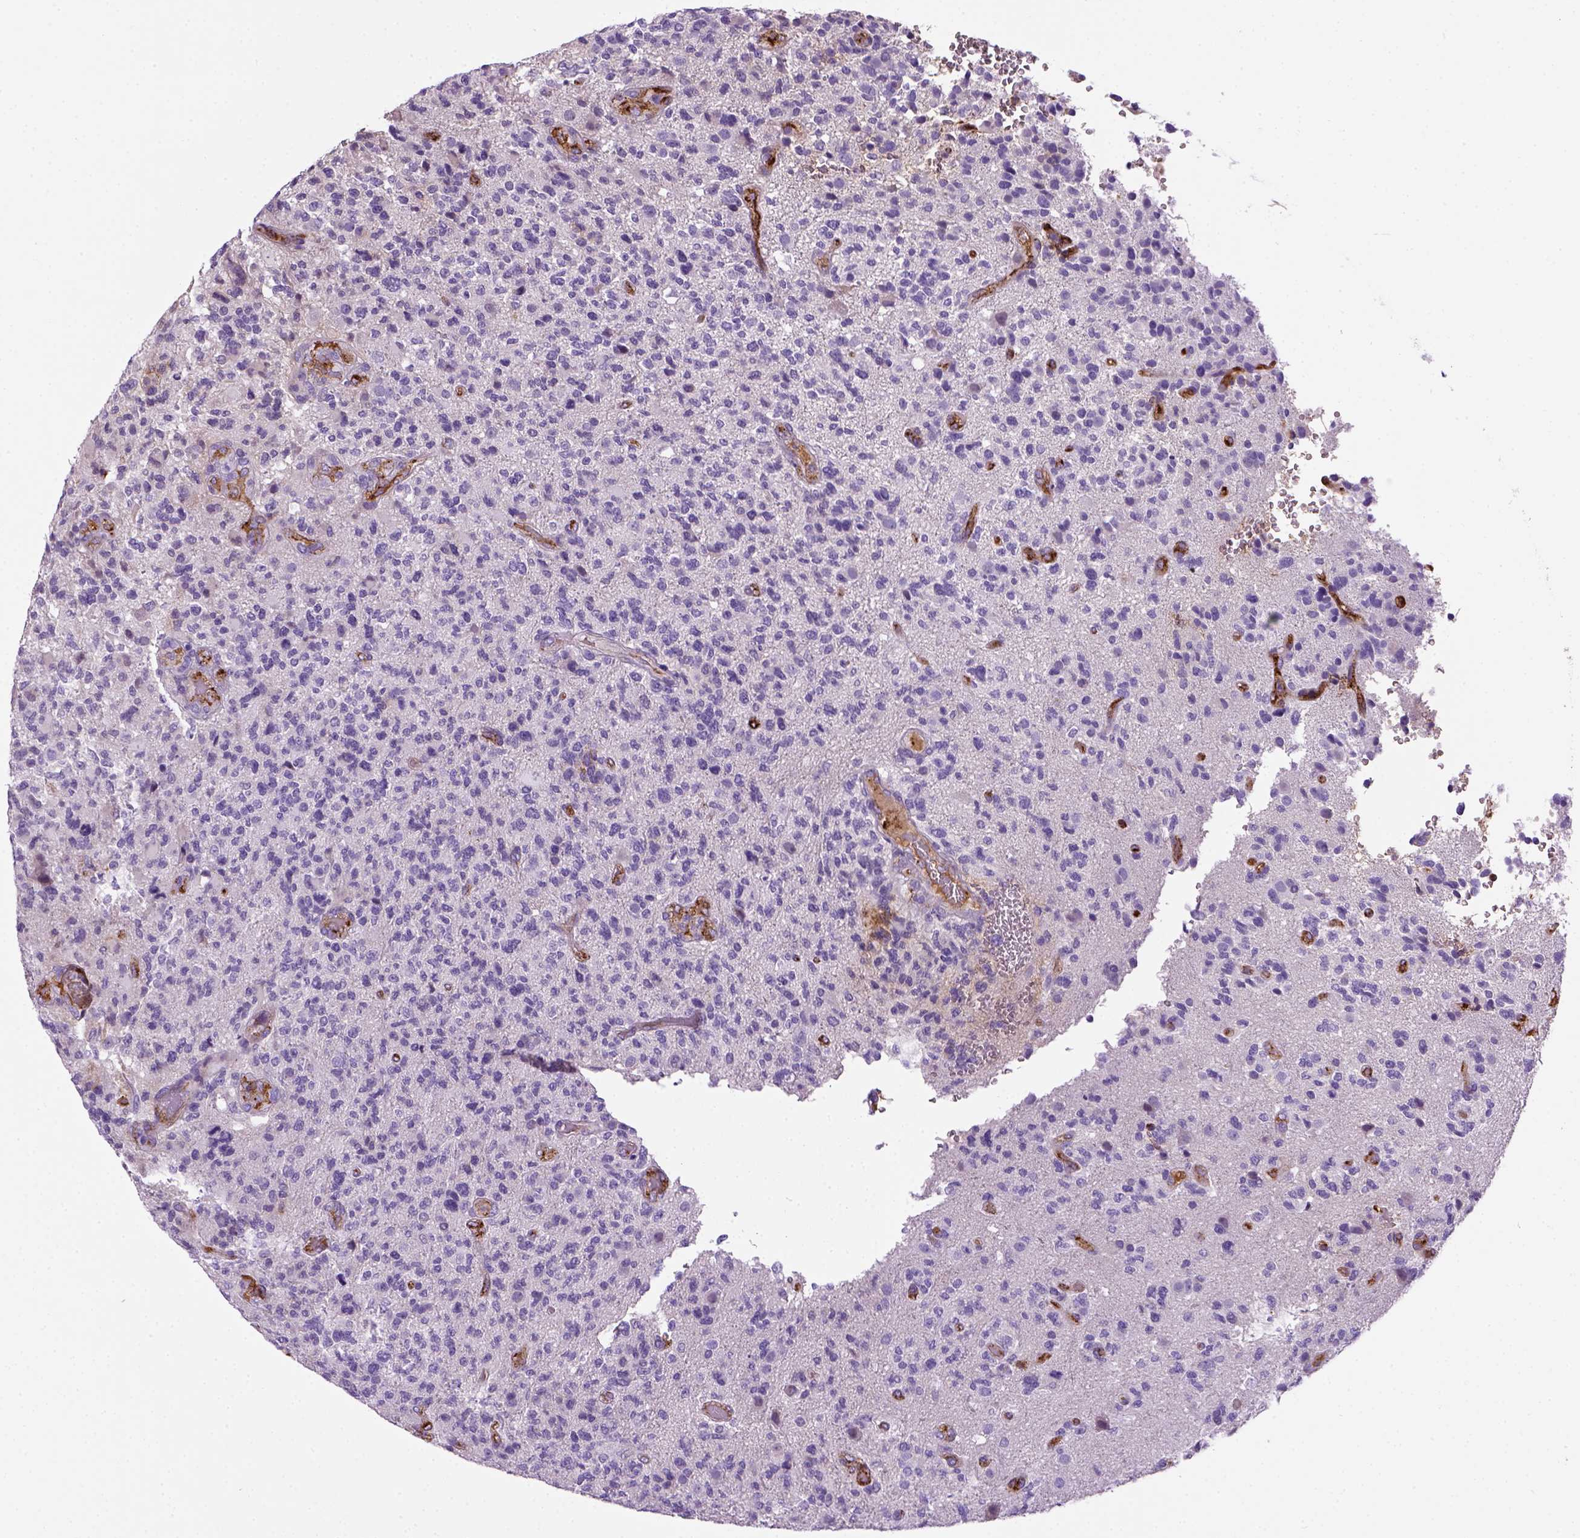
{"staining": {"intensity": "negative", "quantity": "none", "location": "none"}, "tissue": "glioma", "cell_type": "Tumor cells", "image_type": "cancer", "snomed": [{"axis": "morphology", "description": "Glioma, malignant, High grade"}, {"axis": "topography", "description": "Brain"}], "caption": "Tumor cells are negative for protein expression in human glioma. (Brightfield microscopy of DAB IHC at high magnification).", "gene": "VWF", "patient": {"sex": "female", "age": 71}}